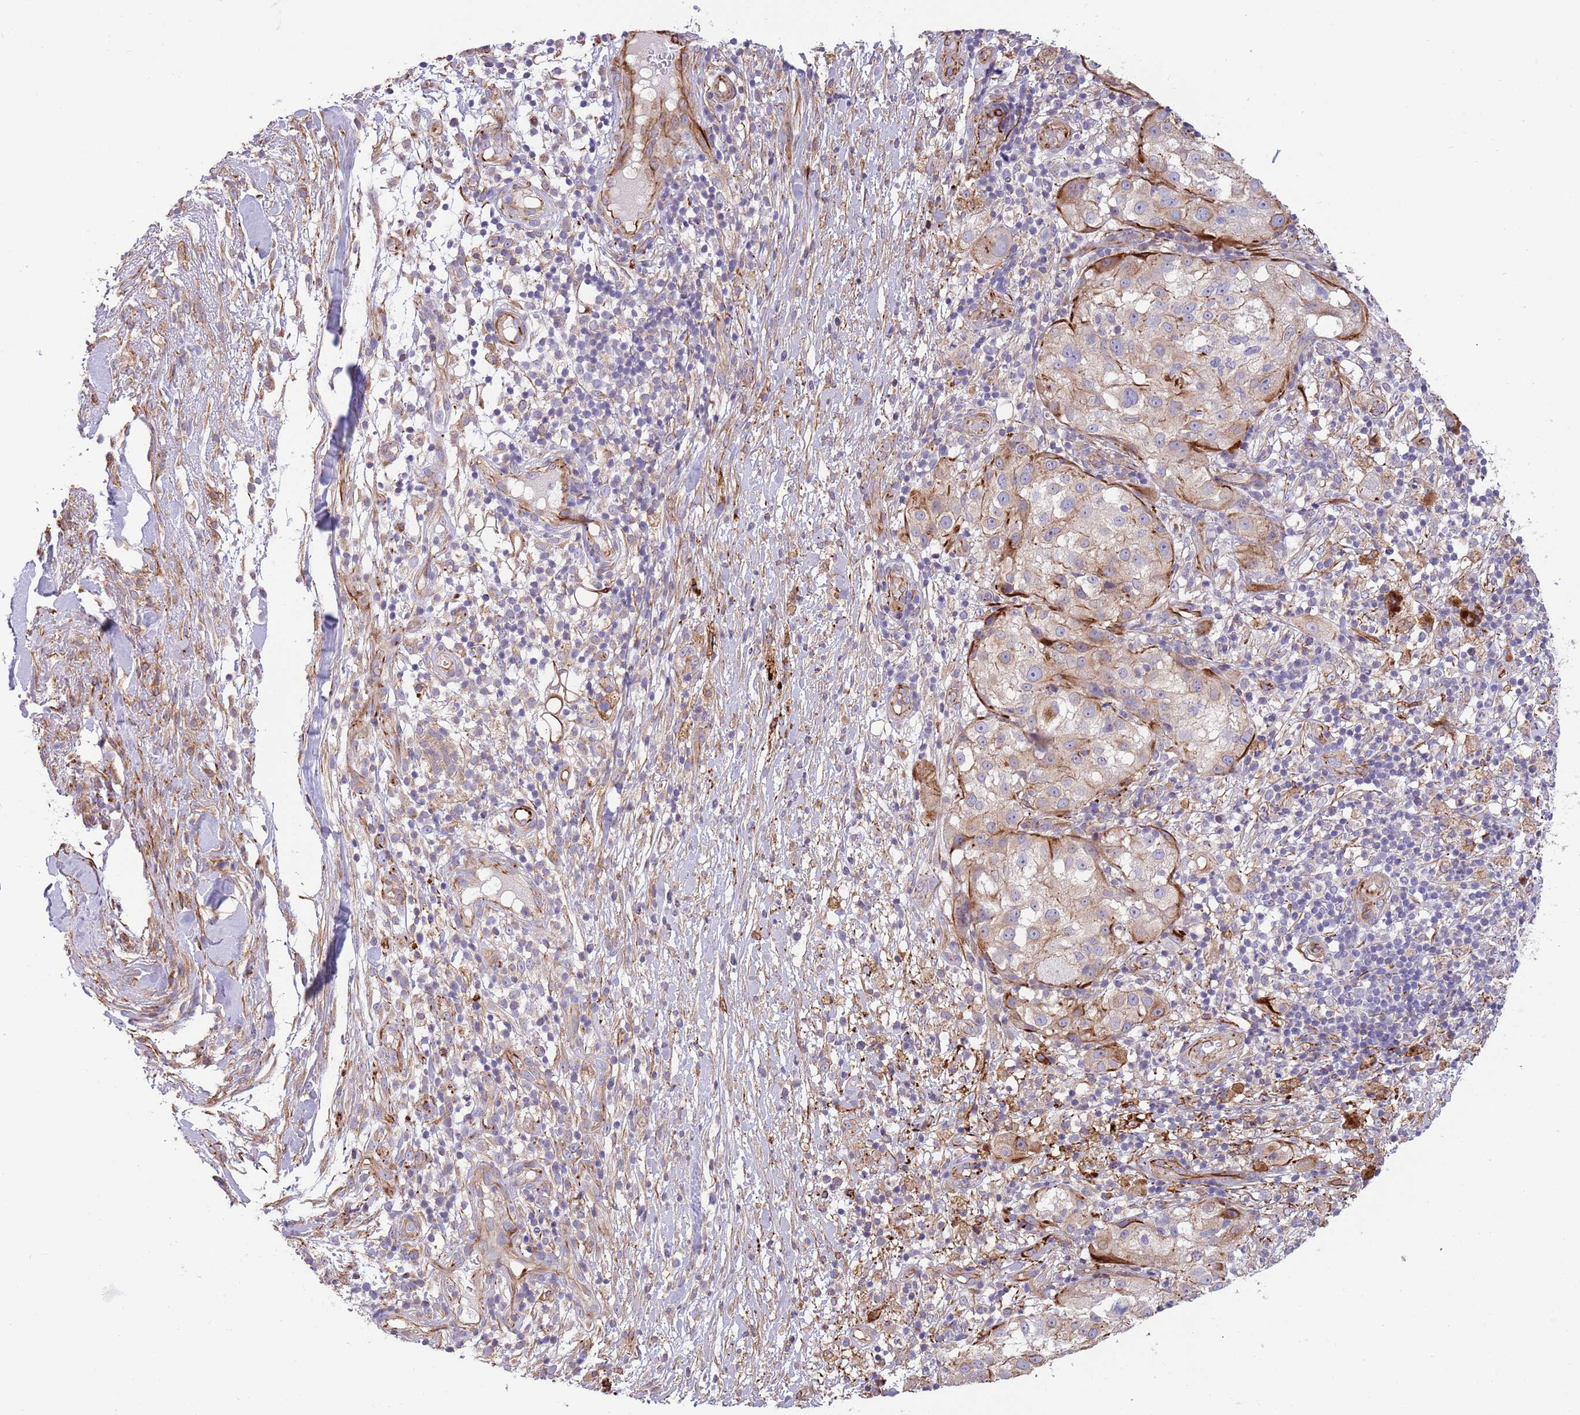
{"staining": {"intensity": "weak", "quantity": "25%-75%", "location": "cytoplasmic/membranous"}, "tissue": "melanoma", "cell_type": "Tumor cells", "image_type": "cancer", "snomed": [{"axis": "morphology", "description": "Normal morphology"}, {"axis": "morphology", "description": "Malignant melanoma, NOS"}, {"axis": "topography", "description": "Skin"}], "caption": "DAB immunohistochemical staining of human melanoma displays weak cytoplasmic/membranous protein staining in approximately 25%-75% of tumor cells.", "gene": "MOGAT1", "patient": {"sex": "female", "age": 72}}